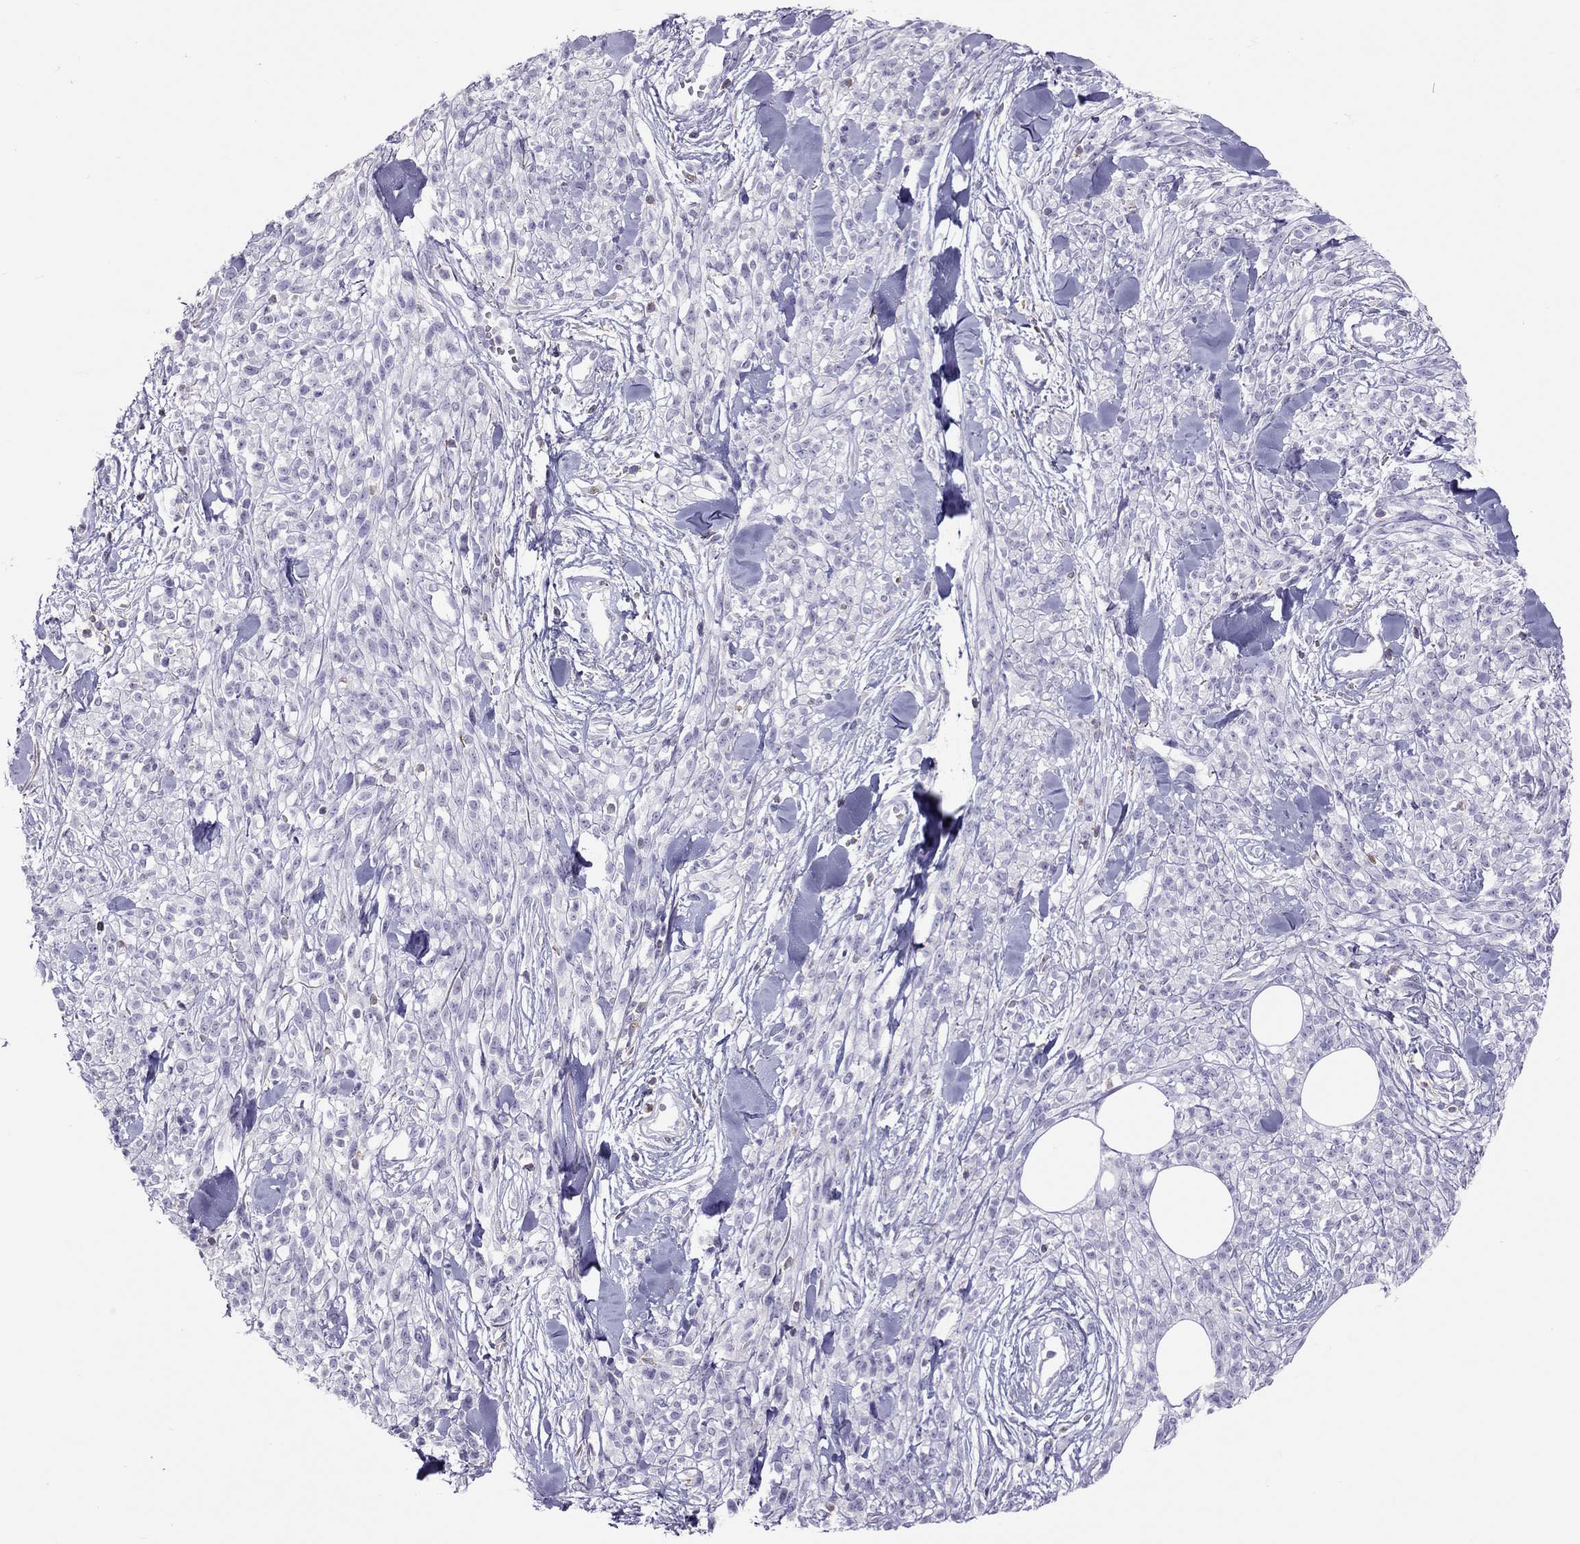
{"staining": {"intensity": "negative", "quantity": "none", "location": "none"}, "tissue": "melanoma", "cell_type": "Tumor cells", "image_type": "cancer", "snomed": [{"axis": "morphology", "description": "Malignant melanoma, NOS"}, {"axis": "topography", "description": "Skin"}, {"axis": "topography", "description": "Skin of trunk"}], "caption": "Image shows no protein staining in tumor cells of melanoma tissue.", "gene": "STAG3", "patient": {"sex": "male", "age": 74}}